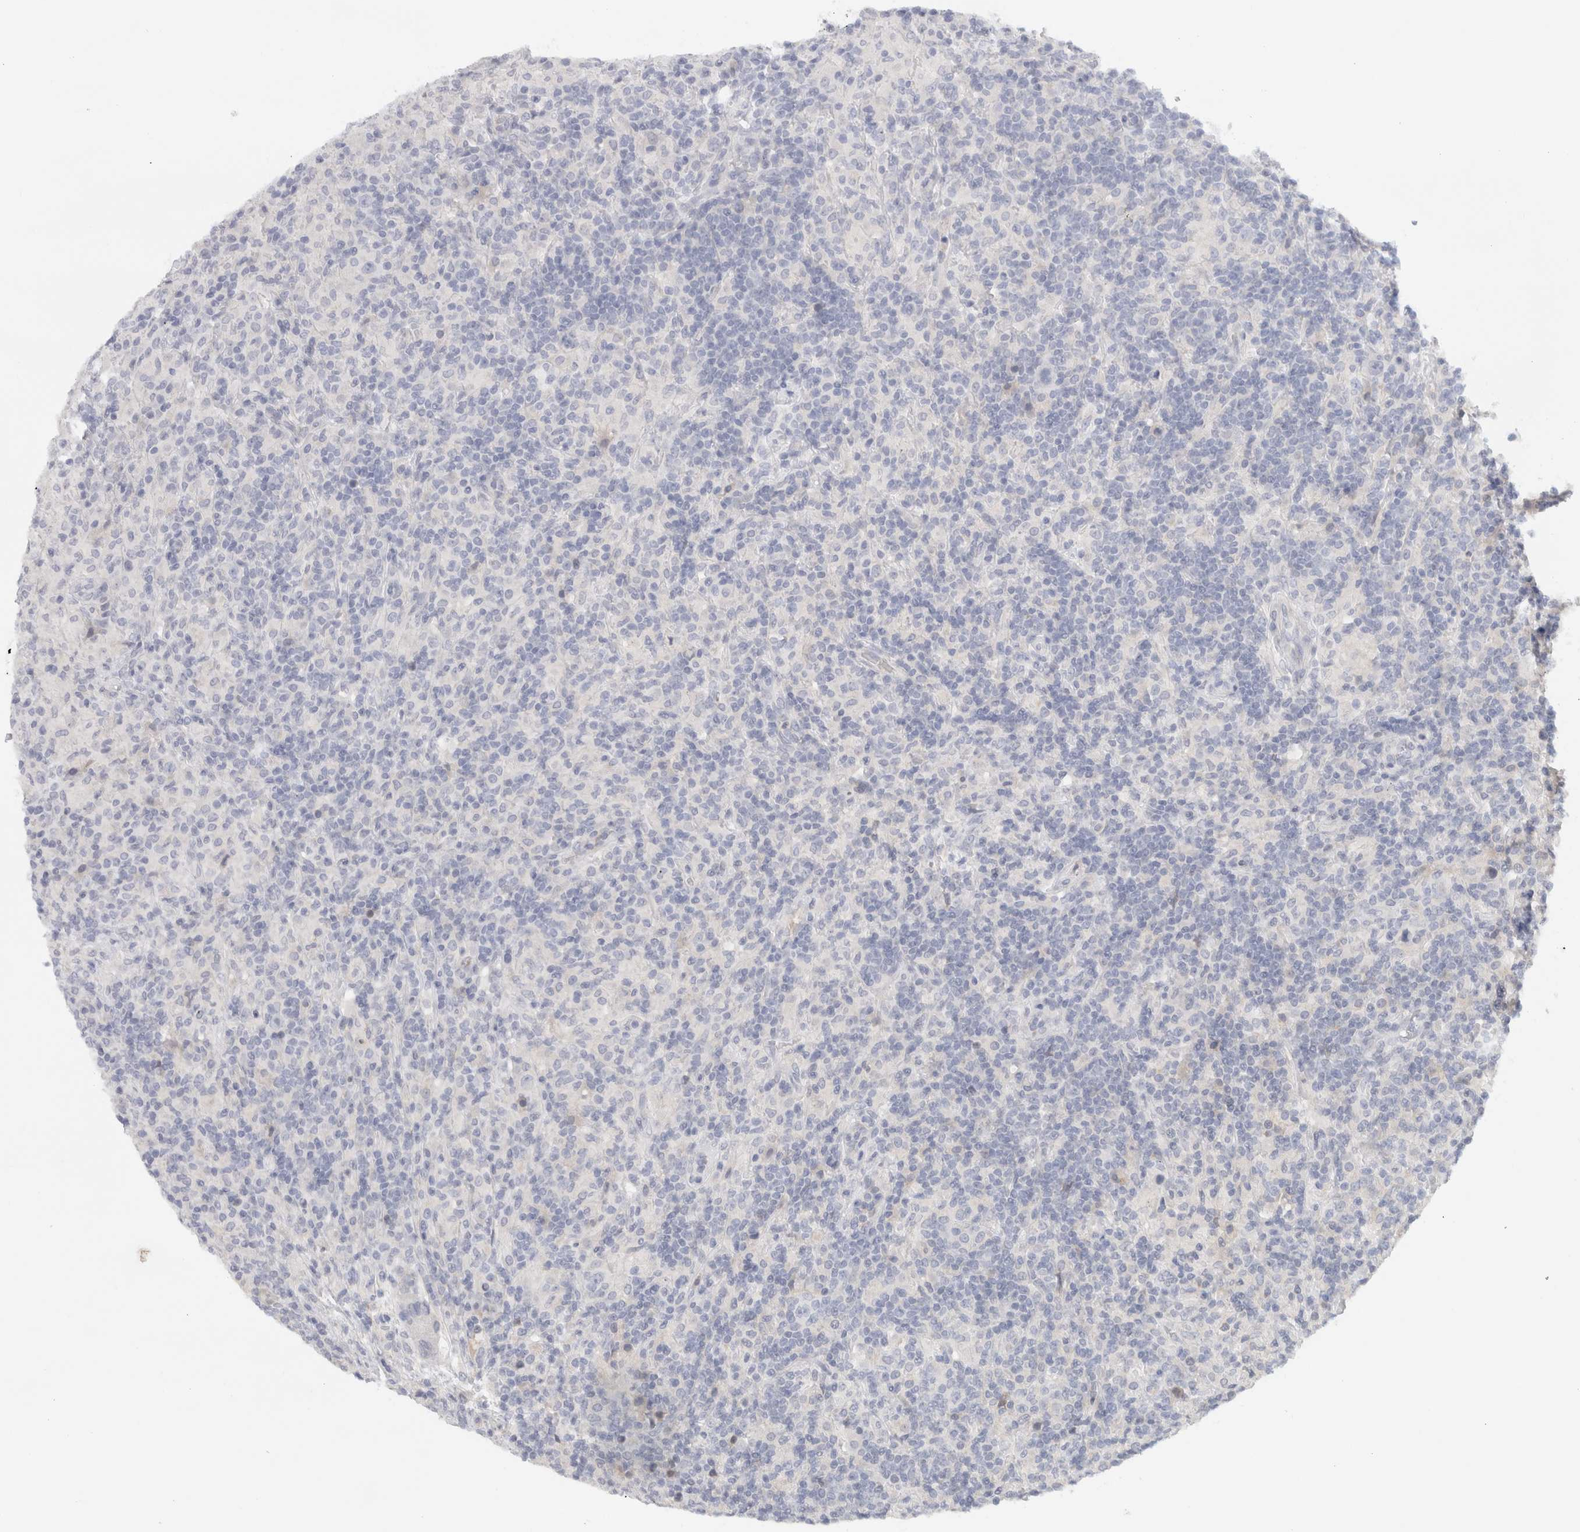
{"staining": {"intensity": "negative", "quantity": "none", "location": "none"}, "tissue": "lymphoma", "cell_type": "Tumor cells", "image_type": "cancer", "snomed": [{"axis": "morphology", "description": "Hodgkin's disease, NOS"}, {"axis": "topography", "description": "Lymph node"}], "caption": "High power microscopy image of an immunohistochemistry (IHC) photomicrograph of Hodgkin's disease, revealing no significant positivity in tumor cells. (Immunohistochemistry, brightfield microscopy, high magnification).", "gene": "STK31", "patient": {"sex": "male", "age": 70}}